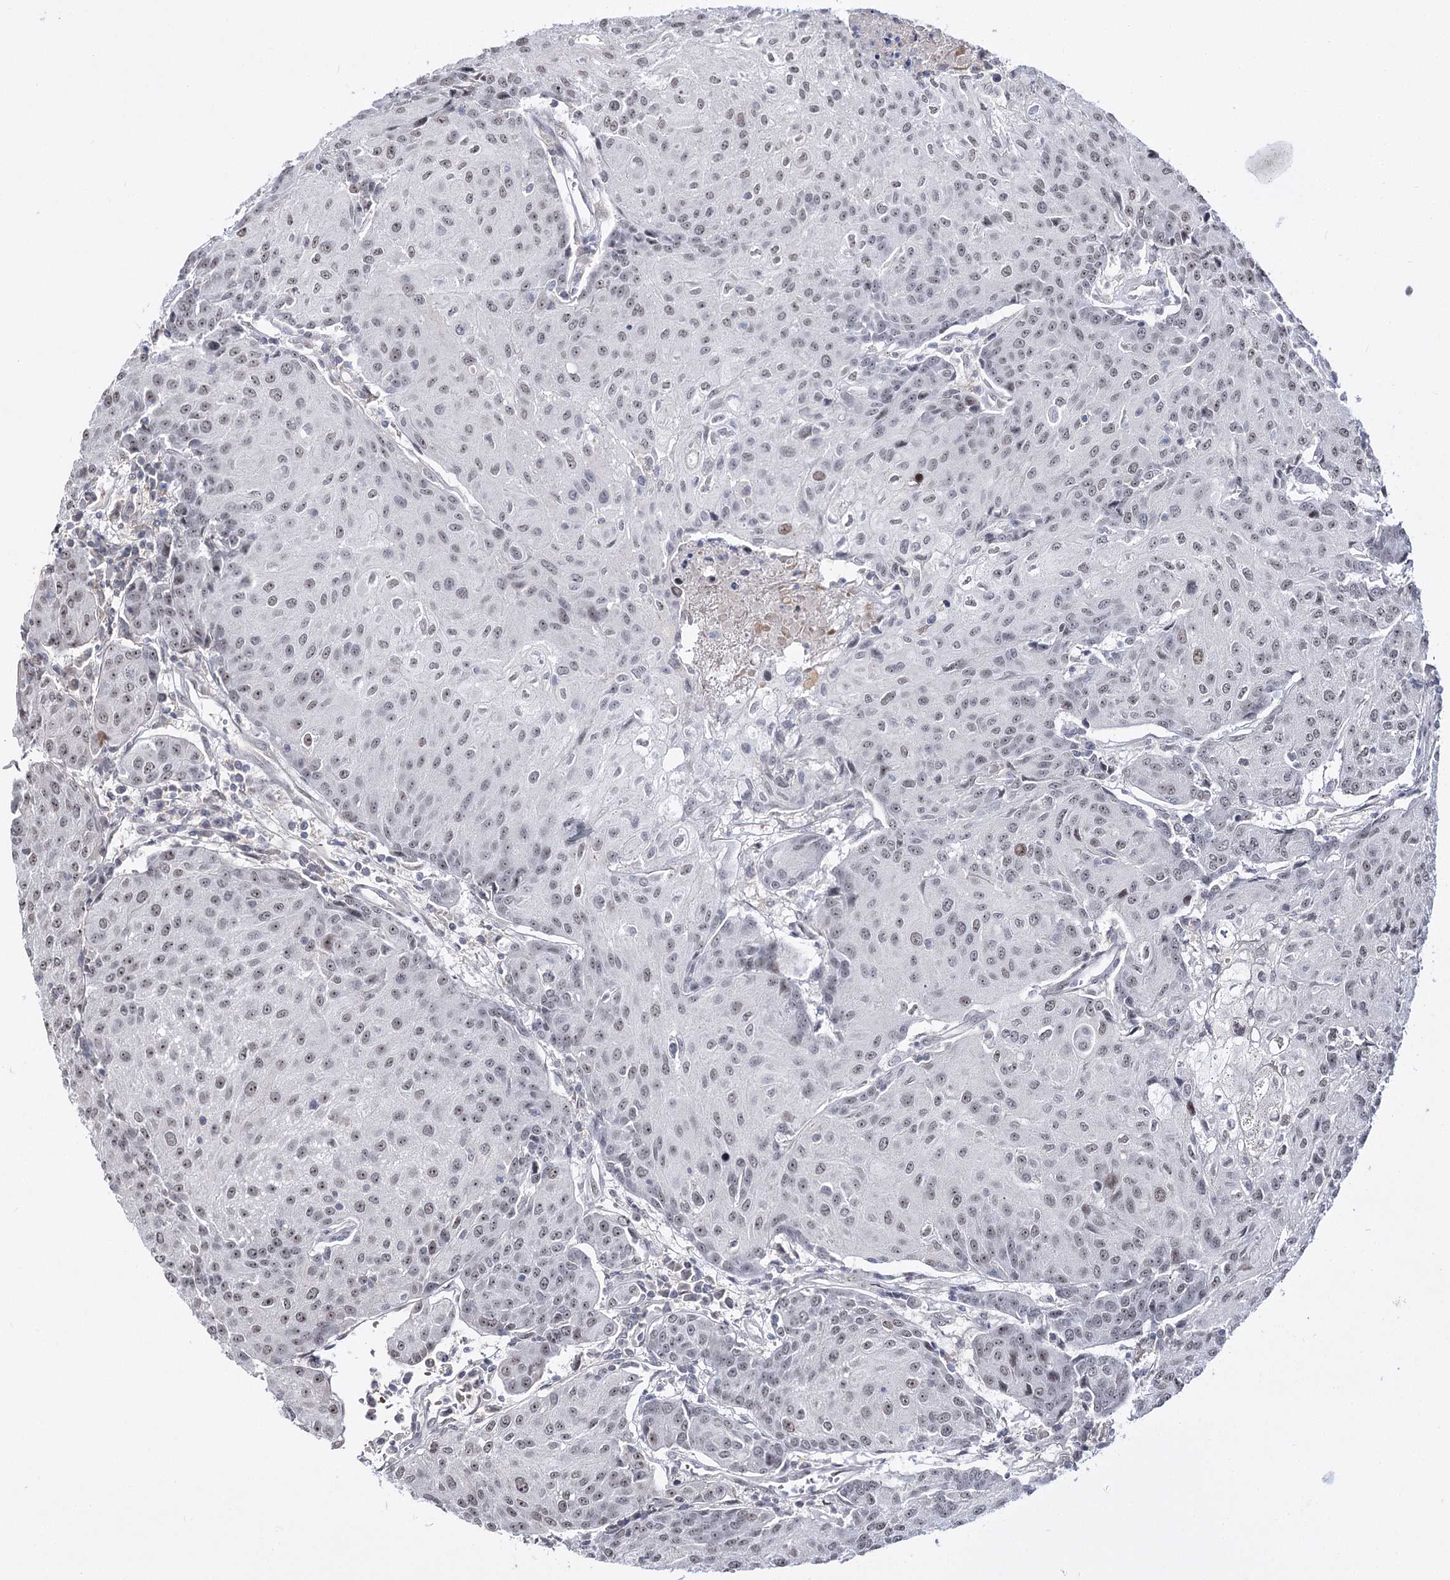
{"staining": {"intensity": "weak", "quantity": "25%-75%", "location": "nuclear"}, "tissue": "urothelial cancer", "cell_type": "Tumor cells", "image_type": "cancer", "snomed": [{"axis": "morphology", "description": "Urothelial carcinoma, High grade"}, {"axis": "topography", "description": "Urinary bladder"}], "caption": "A brown stain highlights weak nuclear expression of a protein in urothelial cancer tumor cells.", "gene": "STOX1", "patient": {"sex": "female", "age": 85}}